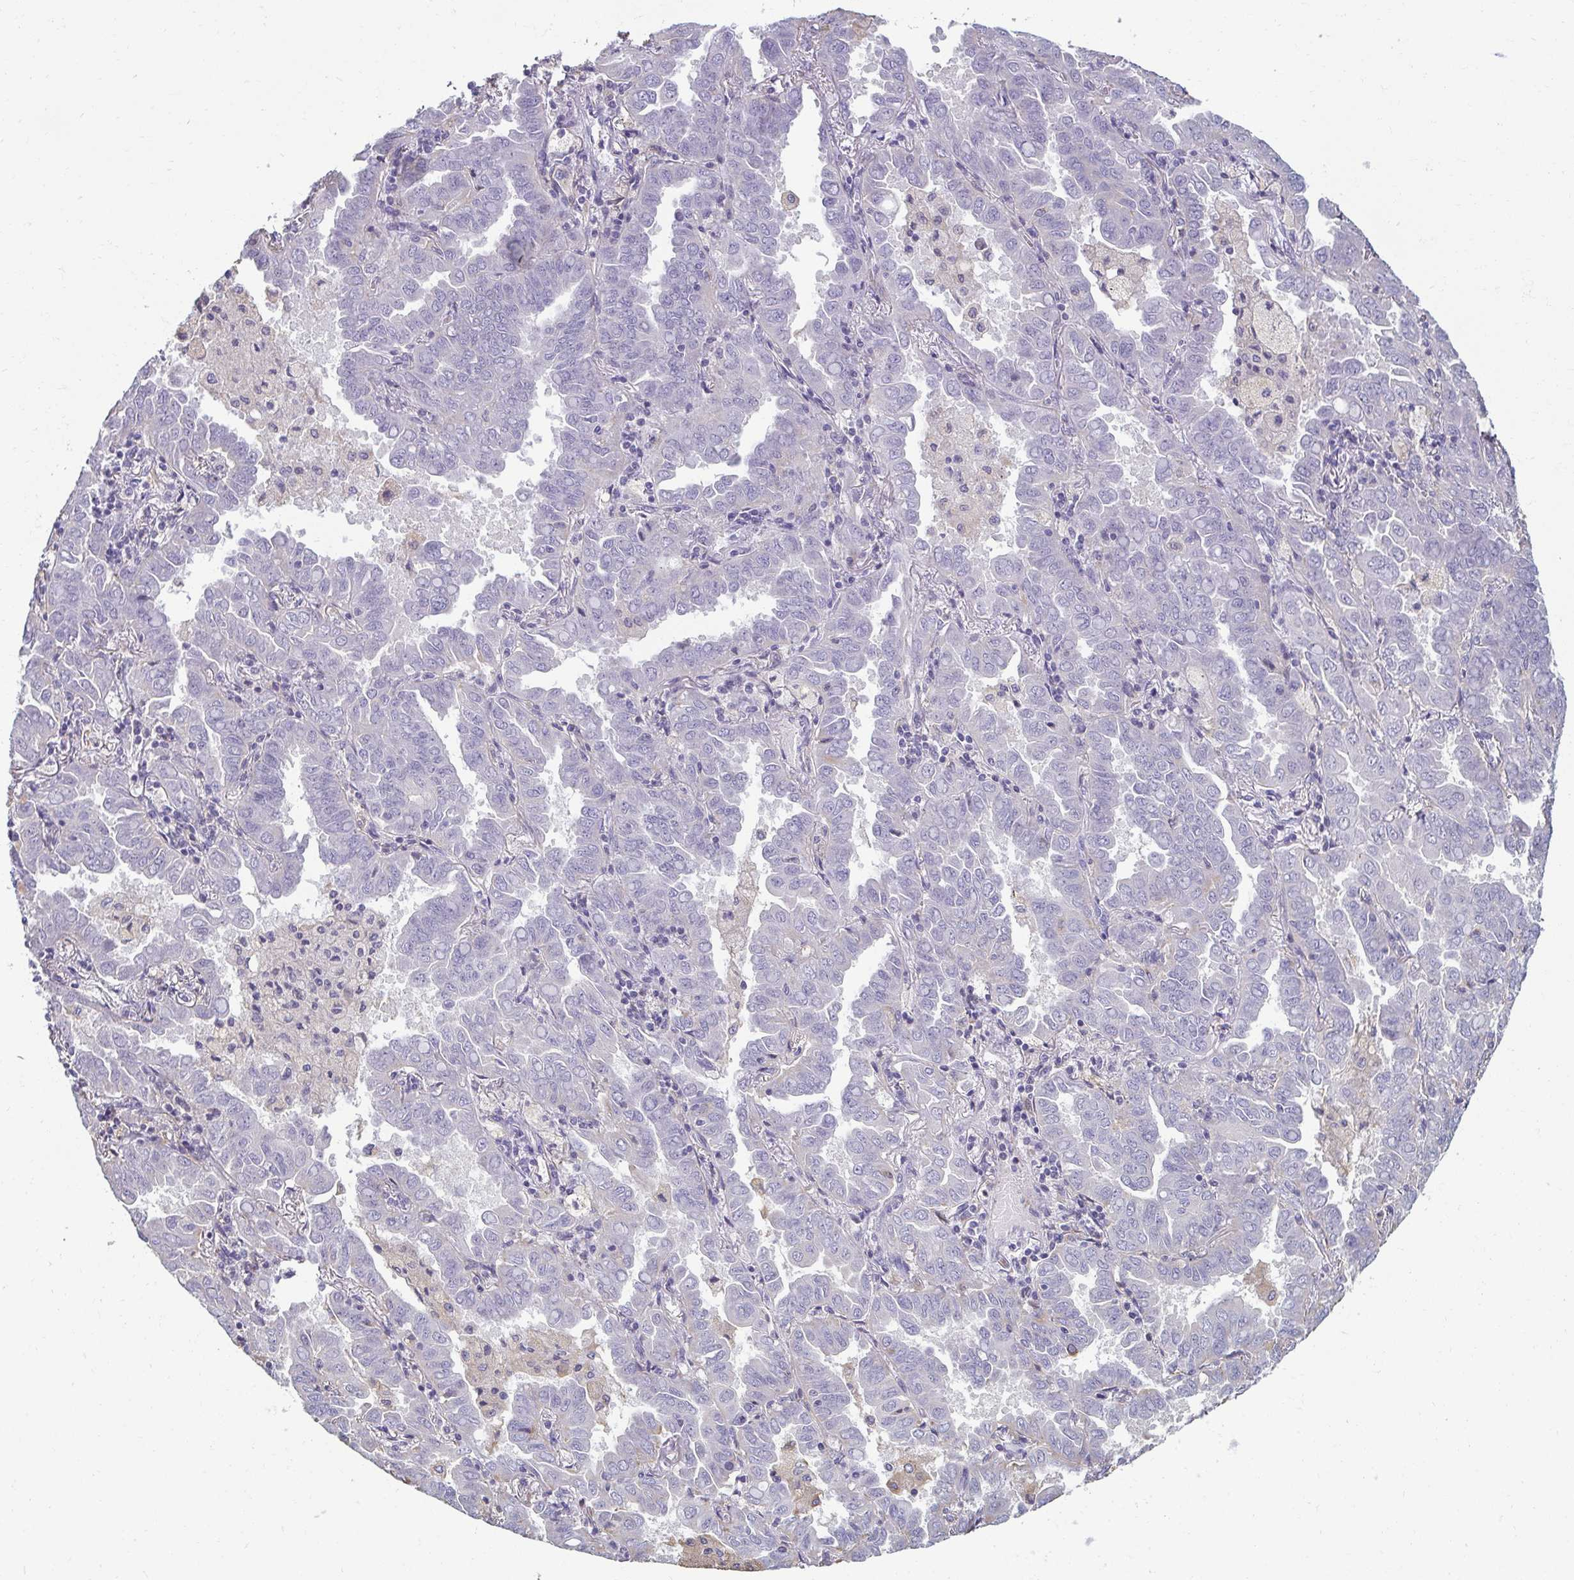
{"staining": {"intensity": "negative", "quantity": "none", "location": "none"}, "tissue": "lung cancer", "cell_type": "Tumor cells", "image_type": "cancer", "snomed": [{"axis": "morphology", "description": "Adenocarcinoma, NOS"}, {"axis": "topography", "description": "Lung"}], "caption": "Immunohistochemical staining of human lung cancer exhibits no significant positivity in tumor cells. The staining was performed using DAB to visualize the protein expression in brown, while the nuclei were stained in blue with hematoxylin (Magnification: 20x).", "gene": "PDE2A", "patient": {"sex": "male", "age": 64}}